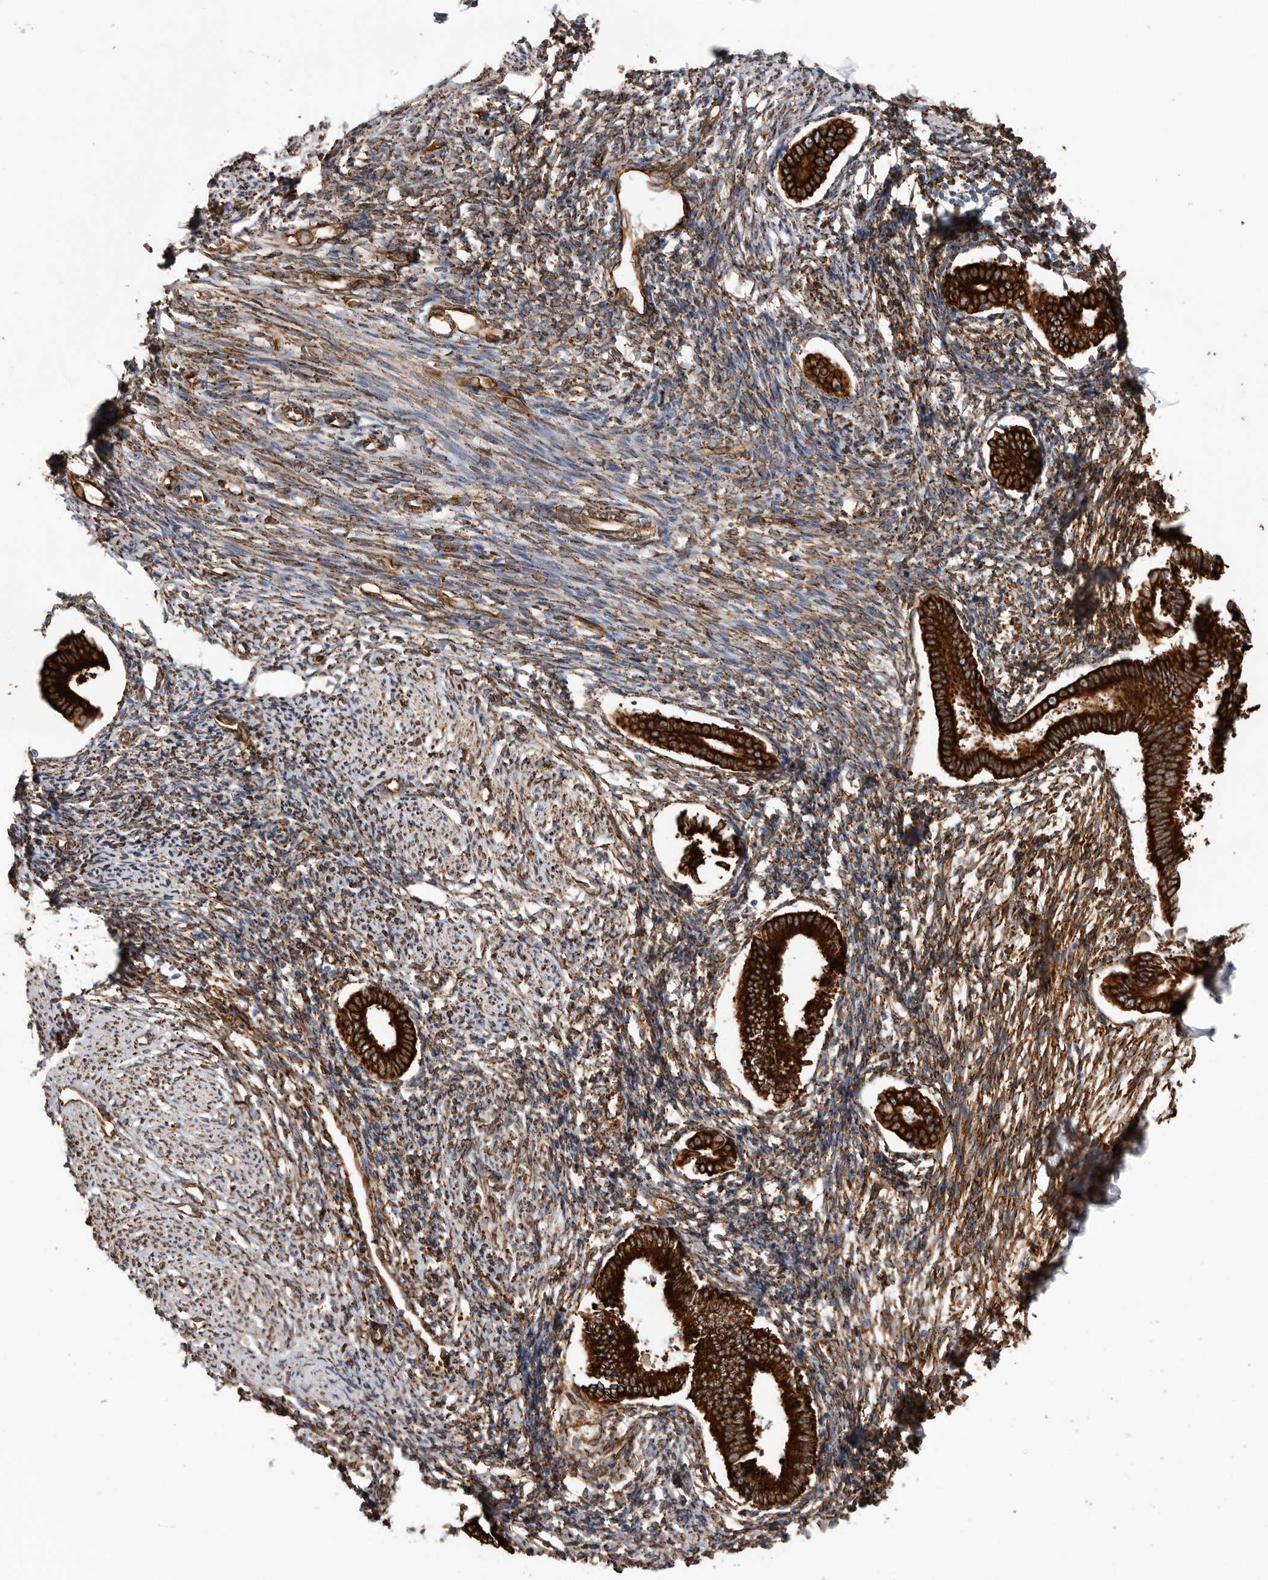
{"staining": {"intensity": "strong", "quantity": ">75%", "location": "cytoplasmic/membranous"}, "tissue": "endometrium", "cell_type": "Cells in endometrial stroma", "image_type": "normal", "snomed": [{"axis": "morphology", "description": "Normal tissue, NOS"}, {"axis": "topography", "description": "Endometrium"}], "caption": "An immunohistochemistry image of benign tissue is shown. Protein staining in brown highlights strong cytoplasmic/membranous positivity in endometrium within cells in endometrial stroma.", "gene": "SEMA3E", "patient": {"sex": "female", "age": 56}}